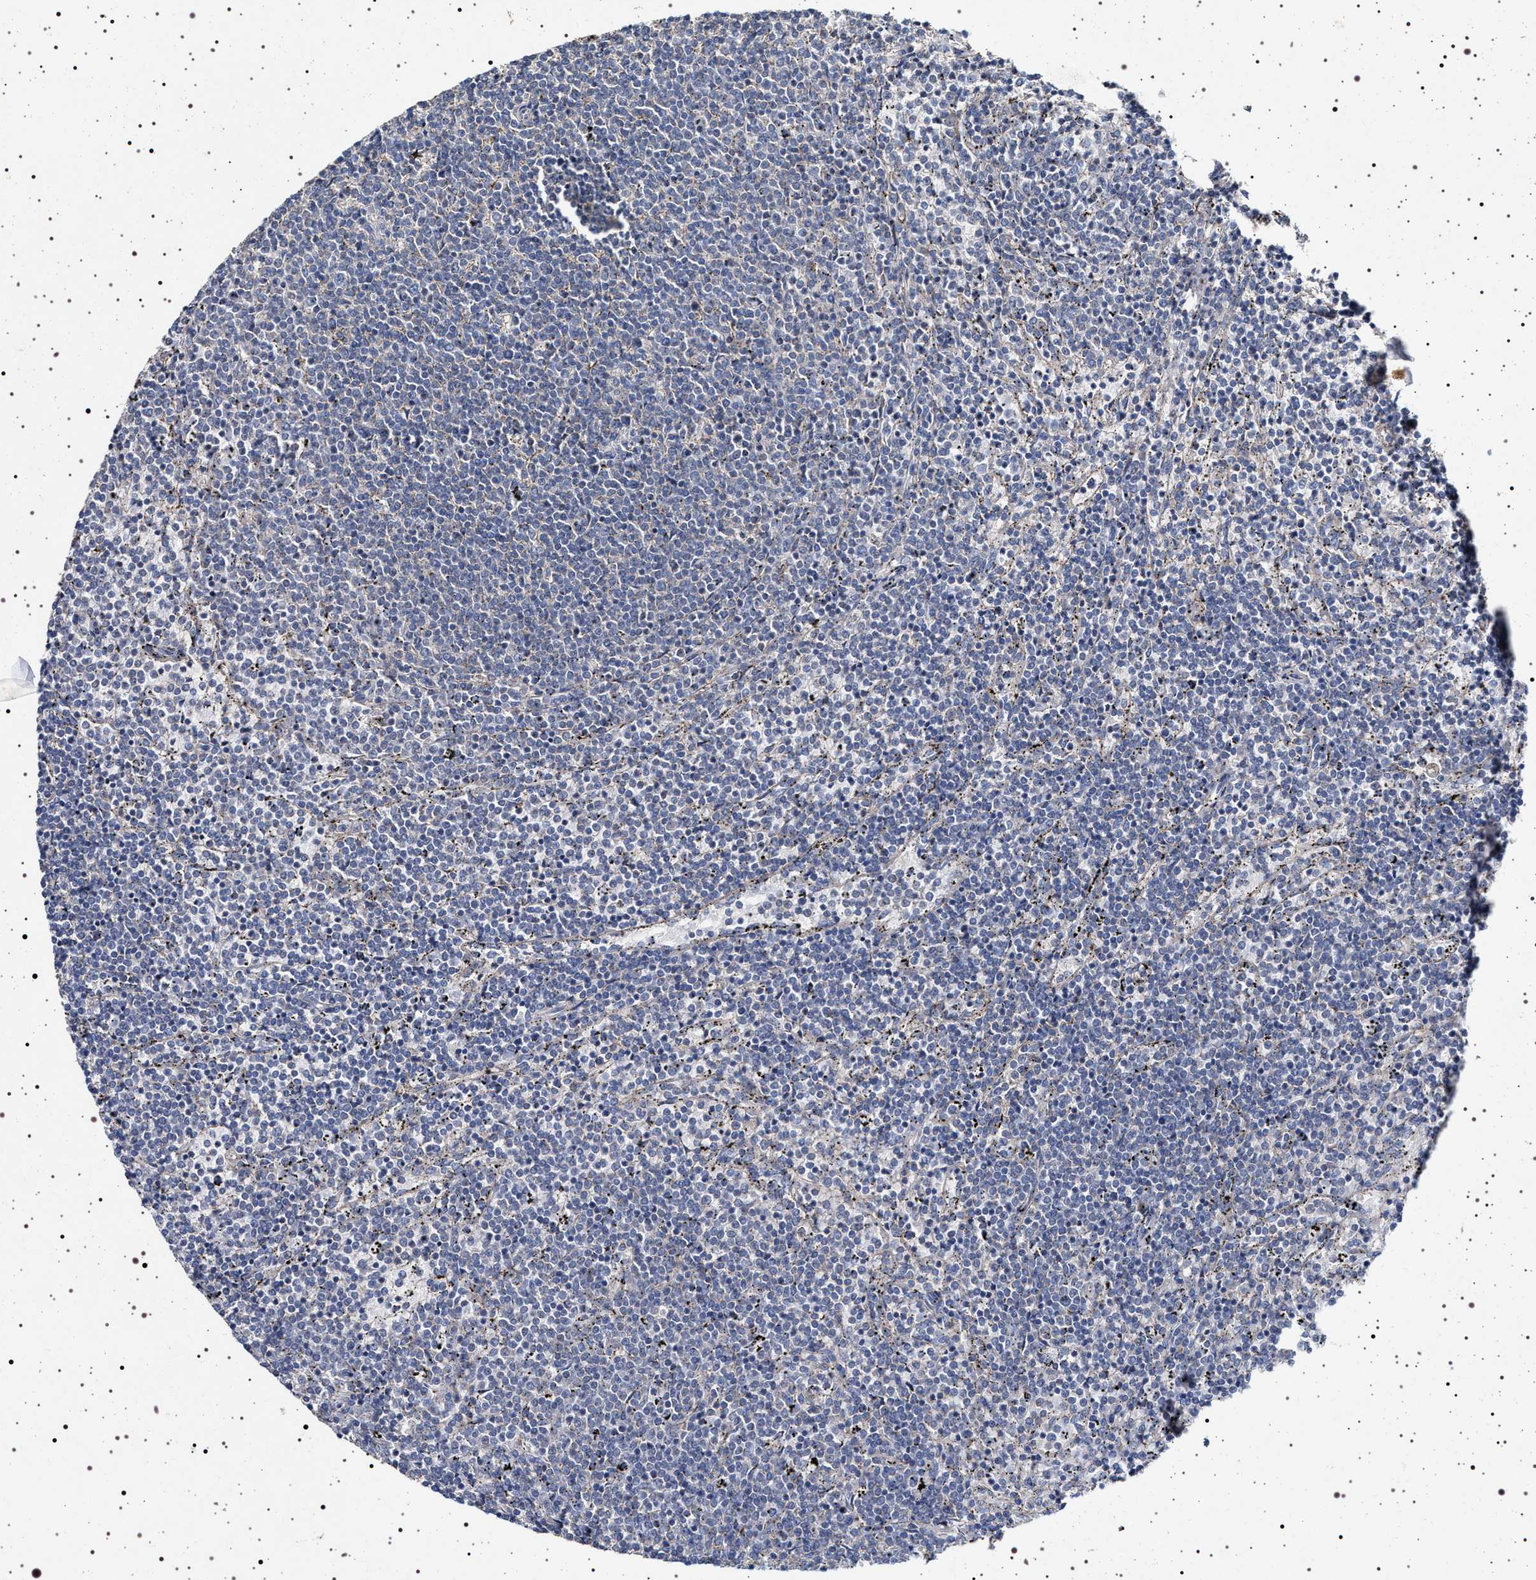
{"staining": {"intensity": "negative", "quantity": "none", "location": "none"}, "tissue": "lymphoma", "cell_type": "Tumor cells", "image_type": "cancer", "snomed": [{"axis": "morphology", "description": "Malignant lymphoma, non-Hodgkin's type, Low grade"}, {"axis": "topography", "description": "Spleen"}], "caption": "This photomicrograph is of low-grade malignant lymphoma, non-Hodgkin's type stained with immunohistochemistry to label a protein in brown with the nuclei are counter-stained blue. There is no expression in tumor cells.", "gene": "NAALADL2", "patient": {"sex": "female", "age": 50}}